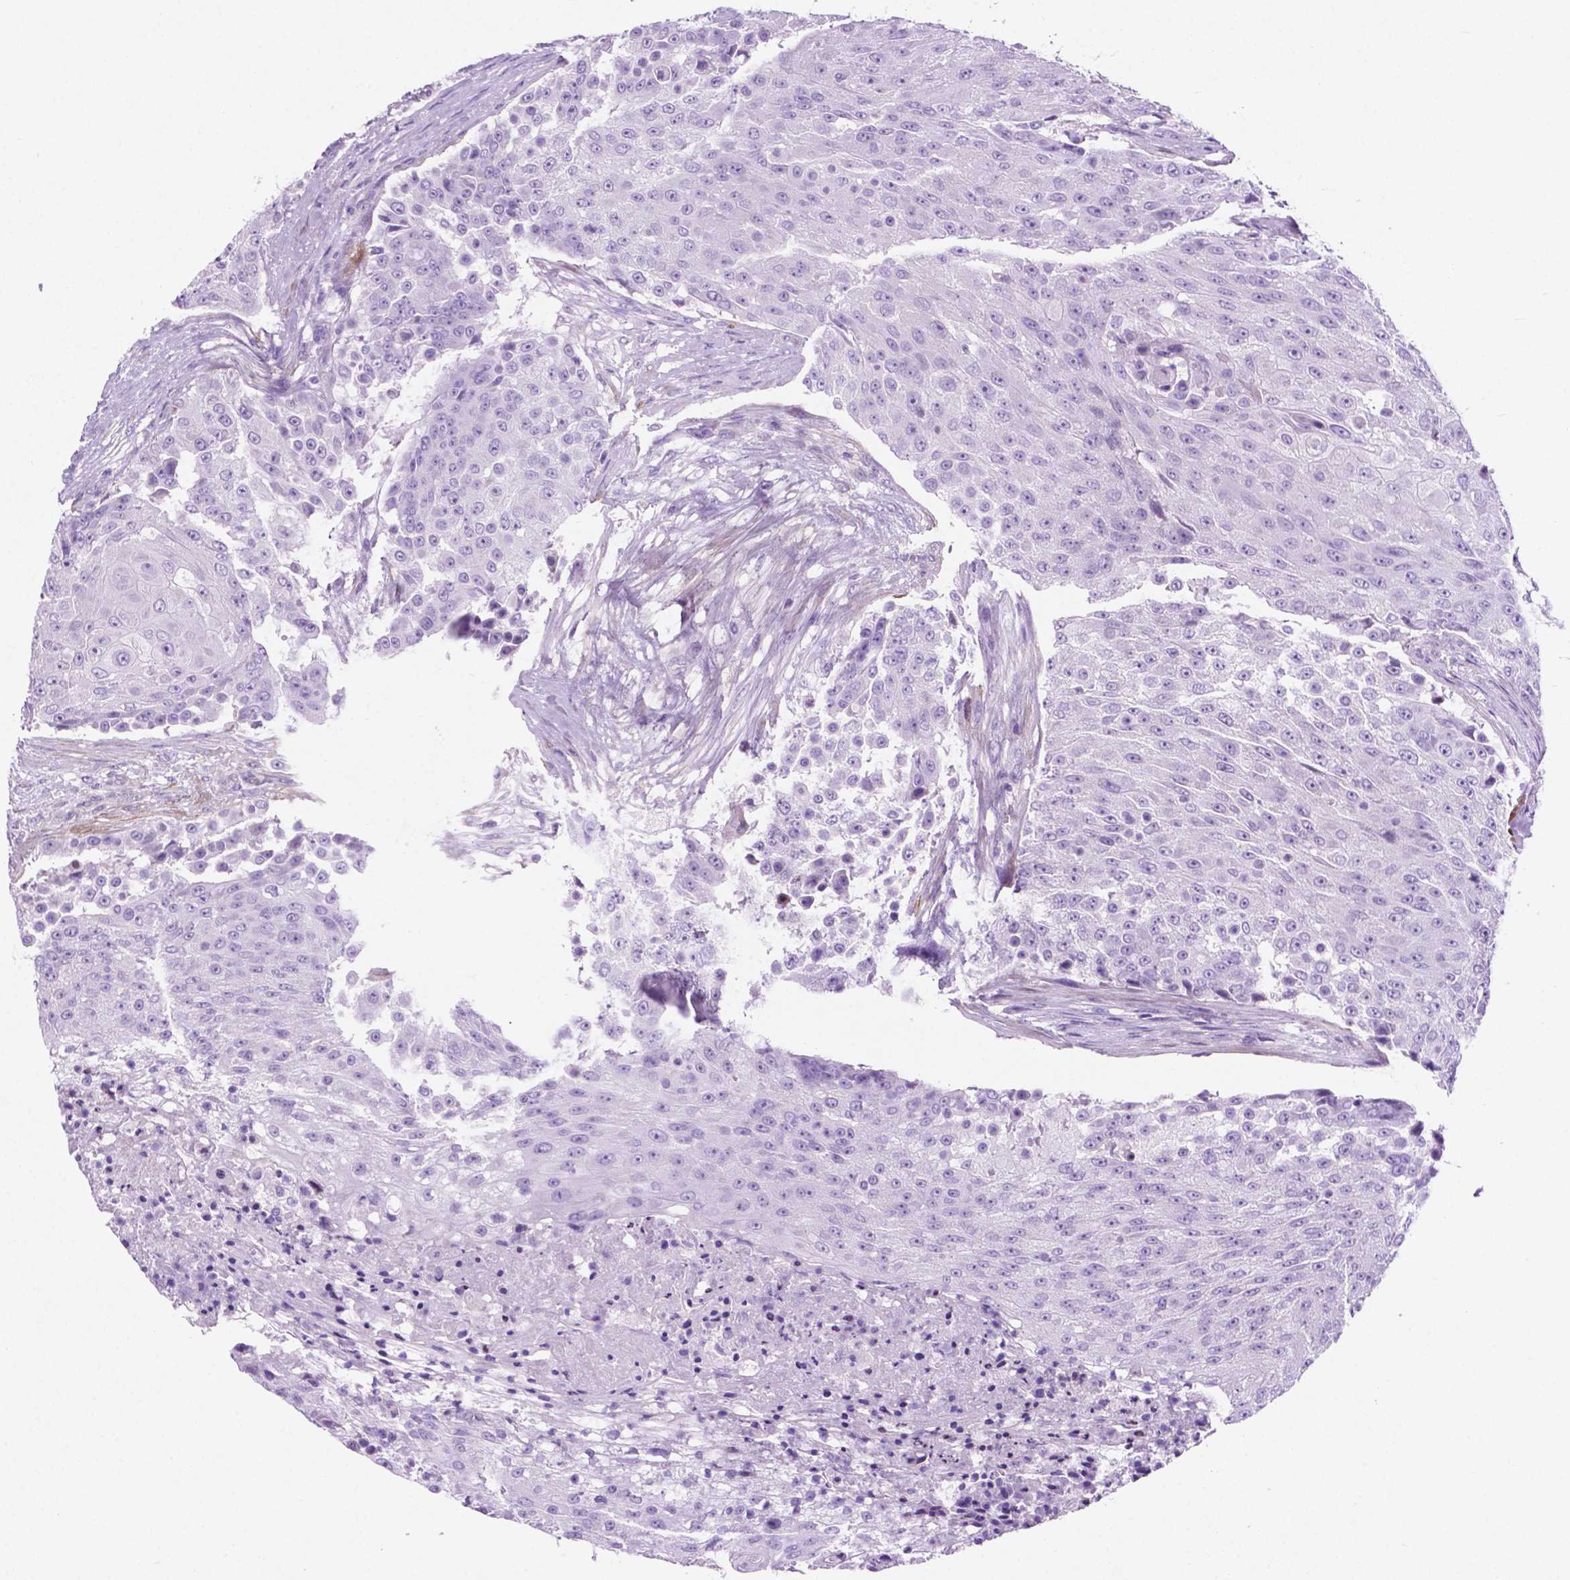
{"staining": {"intensity": "negative", "quantity": "none", "location": "none"}, "tissue": "urothelial cancer", "cell_type": "Tumor cells", "image_type": "cancer", "snomed": [{"axis": "morphology", "description": "Urothelial carcinoma, High grade"}, {"axis": "topography", "description": "Urinary bladder"}], "caption": "The image shows no staining of tumor cells in urothelial carcinoma (high-grade).", "gene": "ASPG", "patient": {"sex": "female", "age": 63}}